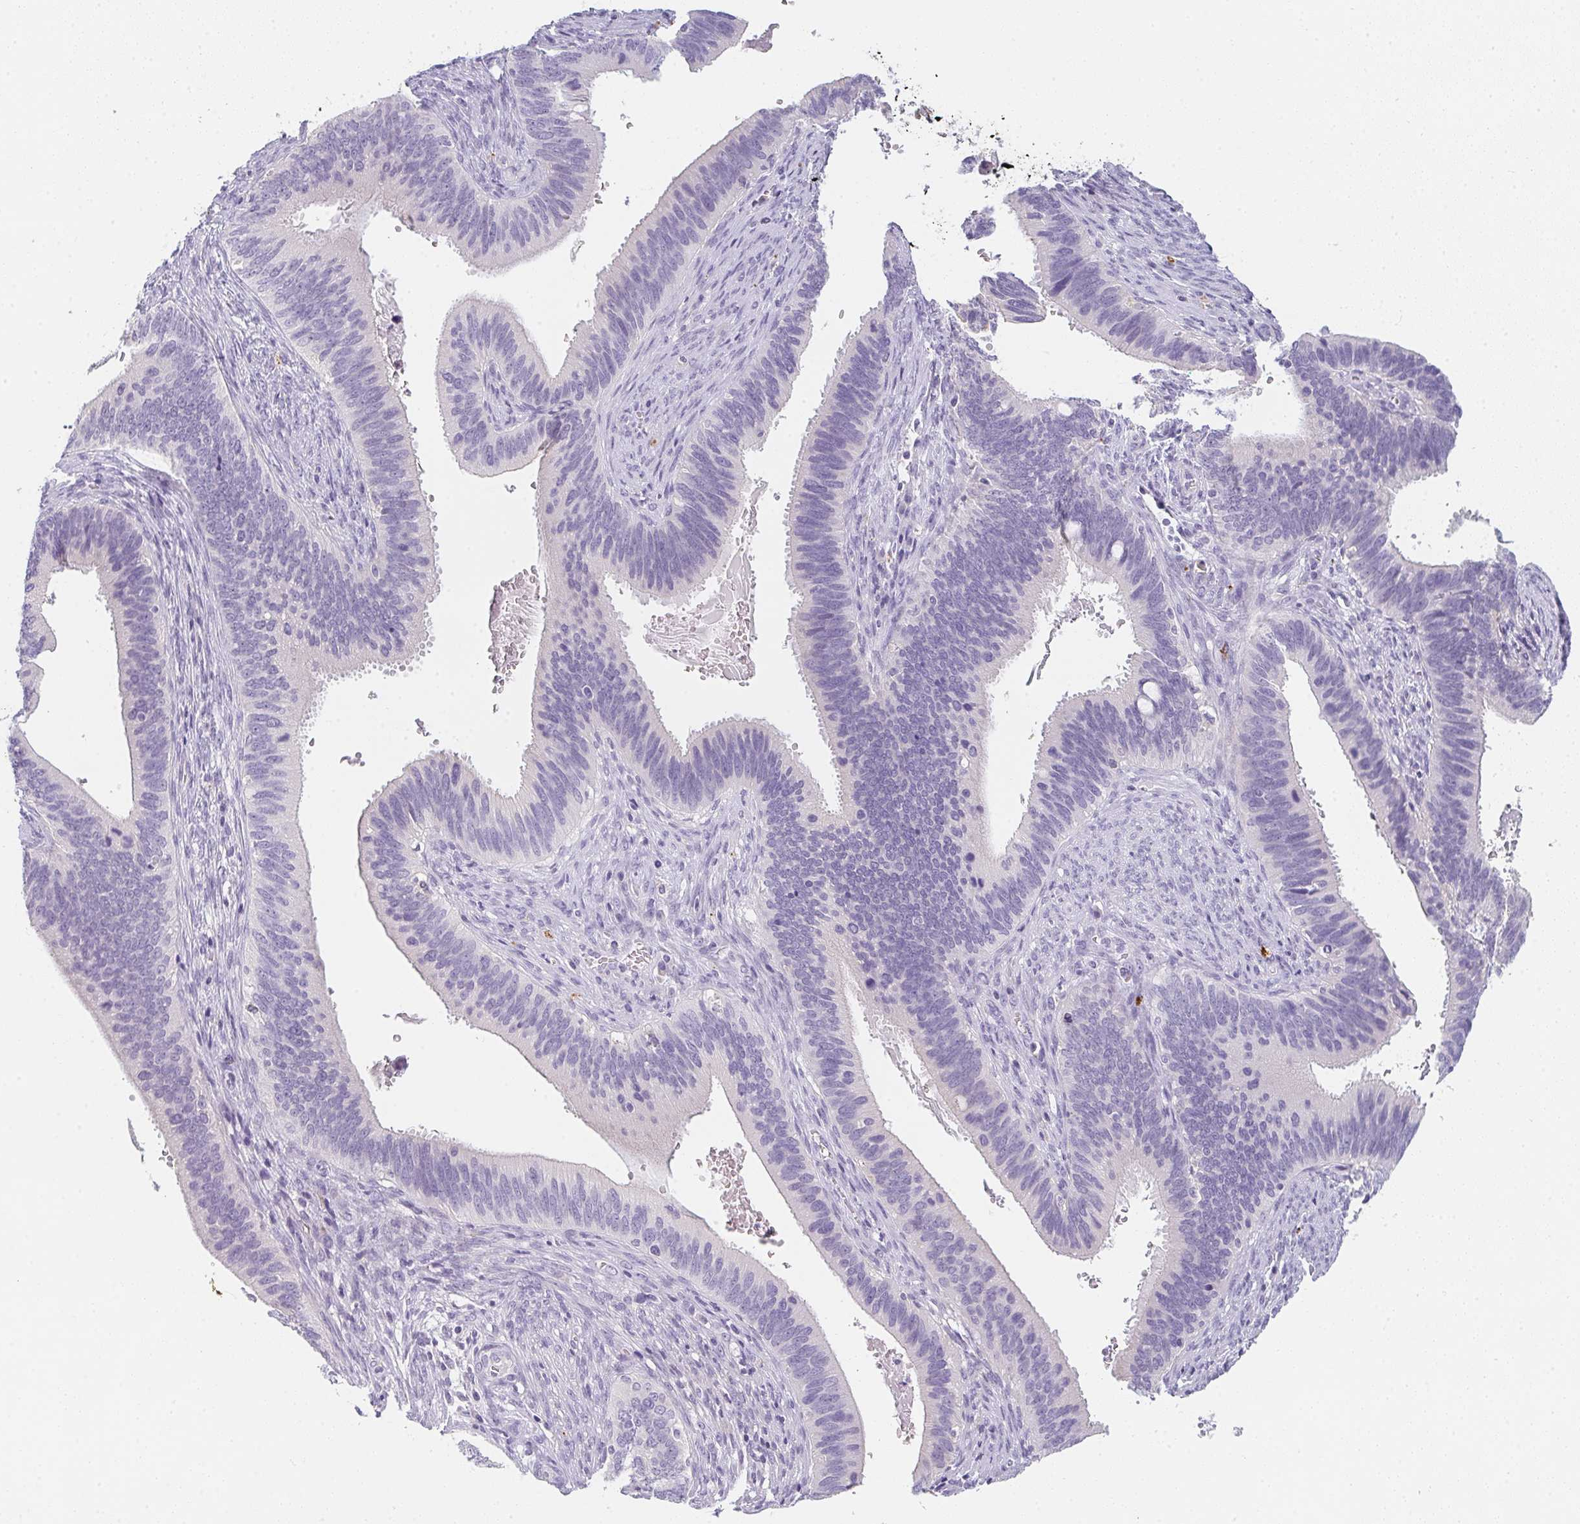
{"staining": {"intensity": "negative", "quantity": "none", "location": "none"}, "tissue": "cervical cancer", "cell_type": "Tumor cells", "image_type": "cancer", "snomed": [{"axis": "morphology", "description": "Adenocarcinoma, NOS"}, {"axis": "topography", "description": "Cervix"}], "caption": "This is an immunohistochemistry image of adenocarcinoma (cervical). There is no positivity in tumor cells.", "gene": "C1QTNF8", "patient": {"sex": "female", "age": 42}}